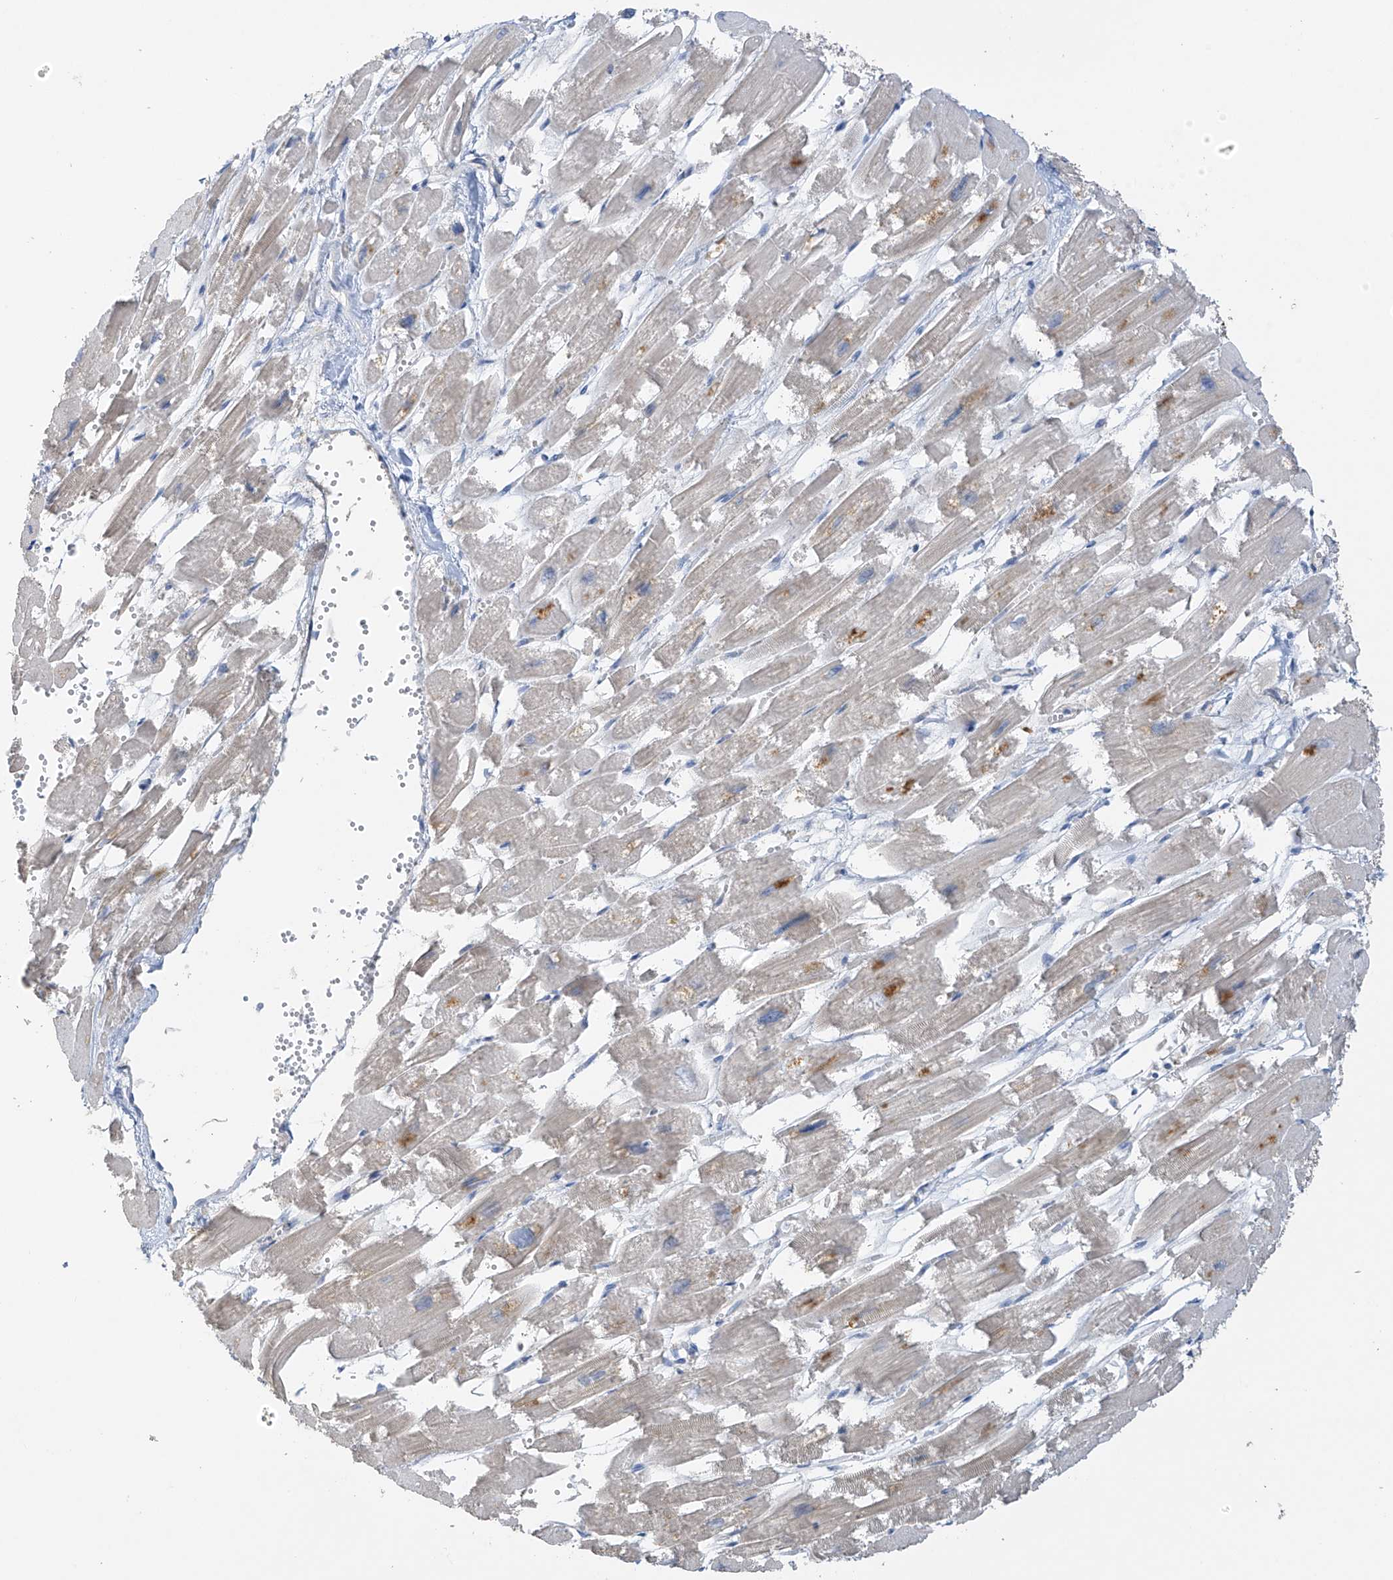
{"staining": {"intensity": "negative", "quantity": "none", "location": "none"}, "tissue": "heart muscle", "cell_type": "Cardiomyocytes", "image_type": "normal", "snomed": [{"axis": "morphology", "description": "Normal tissue, NOS"}, {"axis": "topography", "description": "Heart"}], "caption": "This is an immunohistochemistry histopathology image of unremarkable heart muscle. There is no expression in cardiomyocytes.", "gene": "PRSS12", "patient": {"sex": "male", "age": 54}}